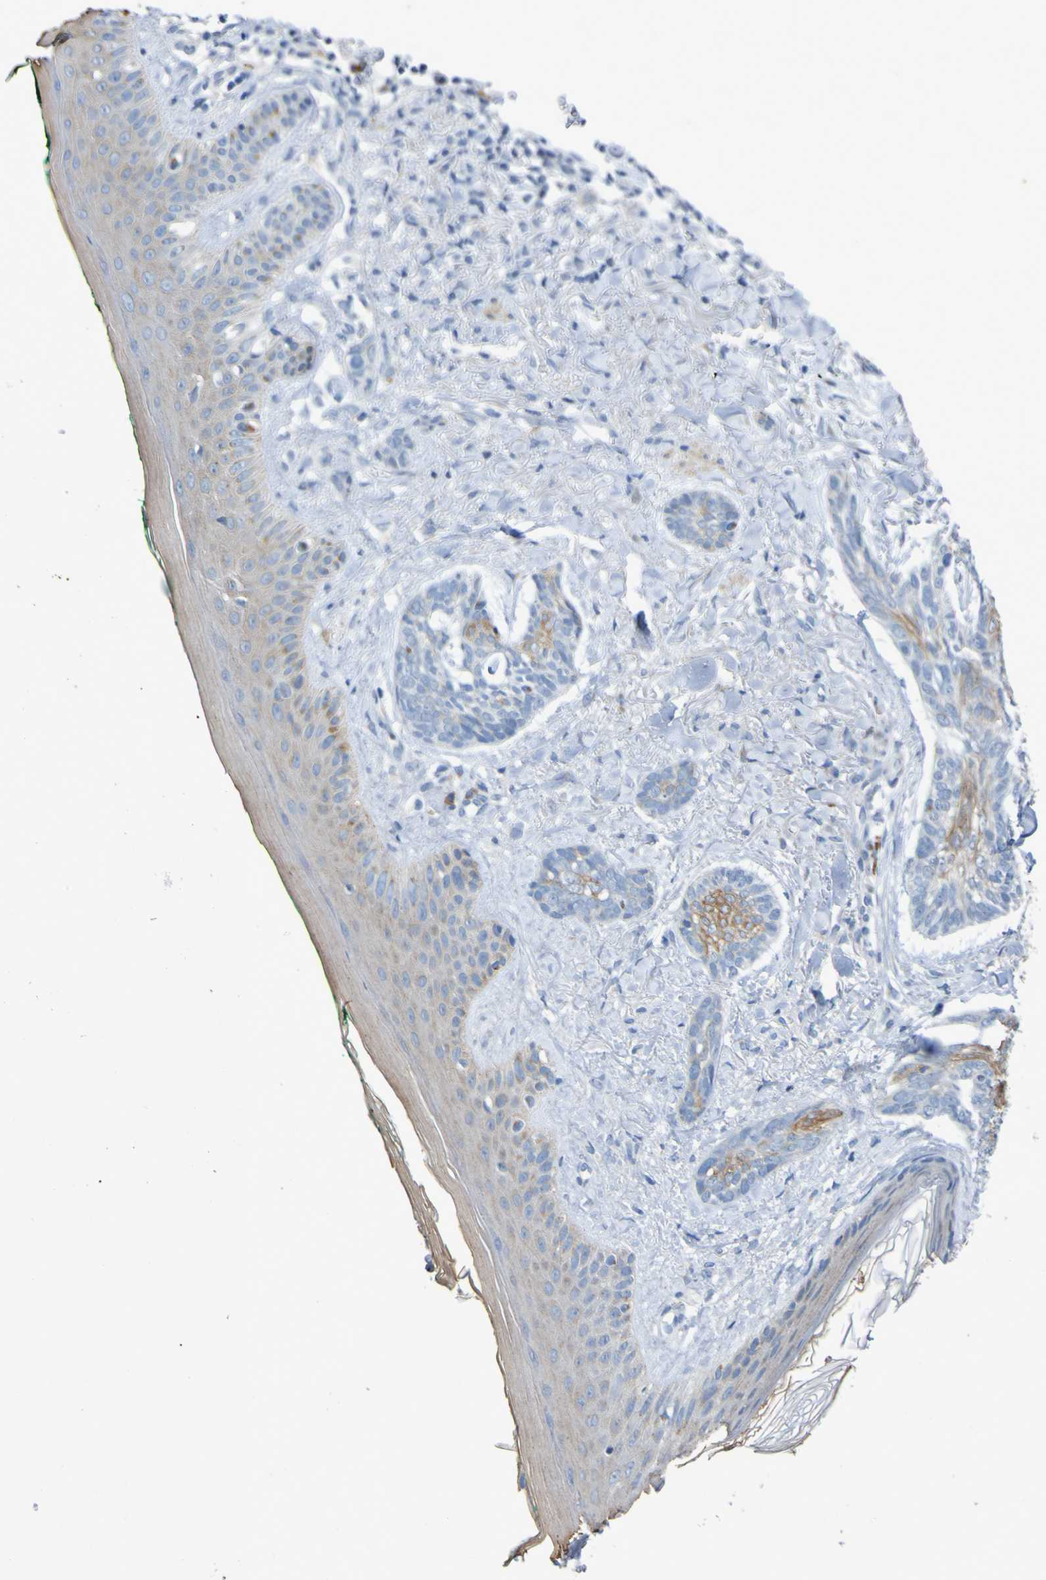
{"staining": {"intensity": "moderate", "quantity": "<25%", "location": "cytoplasmic/membranous"}, "tissue": "skin cancer", "cell_type": "Tumor cells", "image_type": "cancer", "snomed": [{"axis": "morphology", "description": "Basal cell carcinoma"}, {"axis": "topography", "description": "Skin"}], "caption": "Immunohistochemical staining of human skin cancer (basal cell carcinoma) displays low levels of moderate cytoplasmic/membranous protein staining in about <25% of tumor cells.", "gene": "C11orf24", "patient": {"sex": "male", "age": 43}}